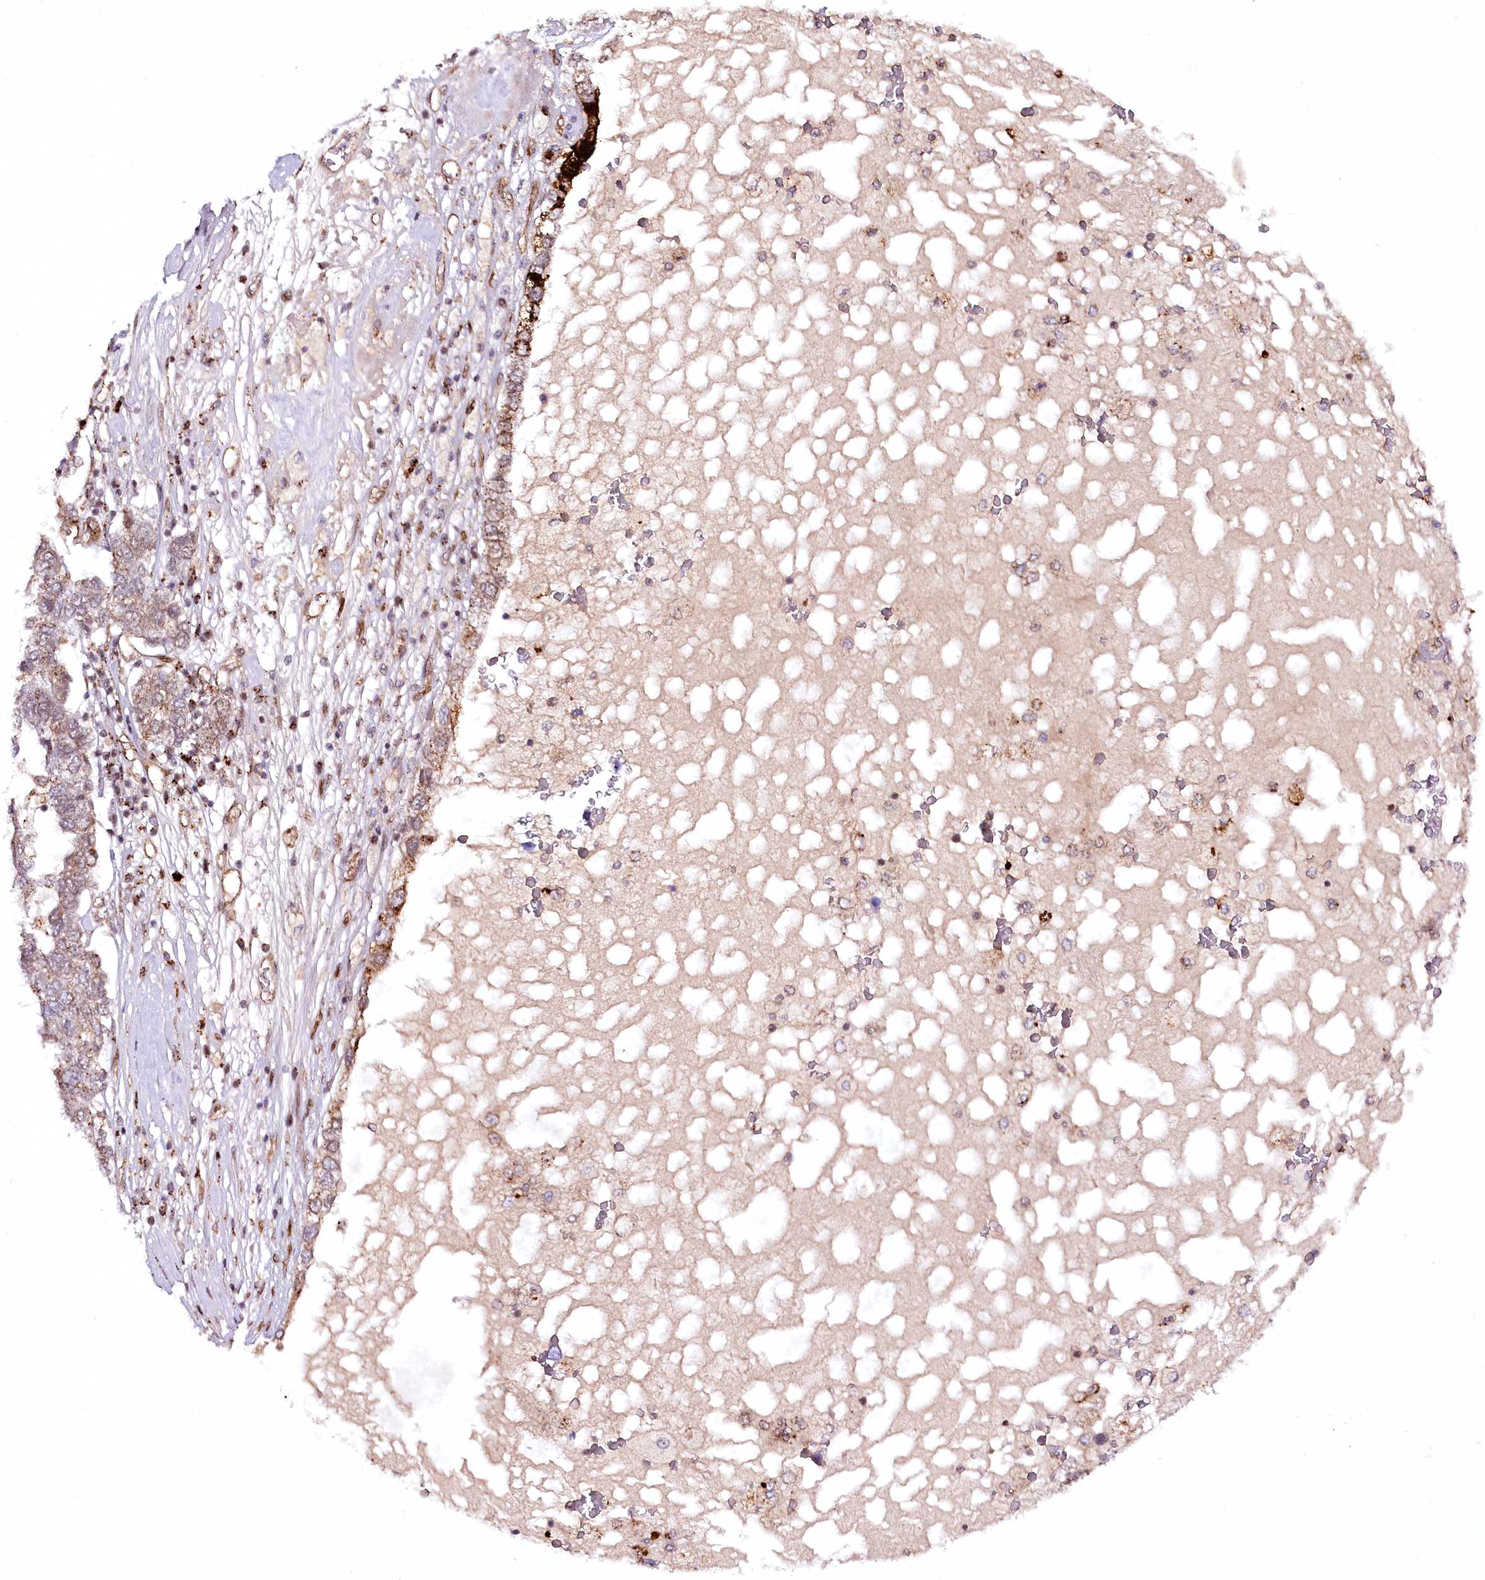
{"staining": {"intensity": "weak", "quantity": ">75%", "location": "cytoplasmic/membranous"}, "tissue": "pancreatic cancer", "cell_type": "Tumor cells", "image_type": "cancer", "snomed": [{"axis": "morphology", "description": "Adenocarcinoma, NOS"}, {"axis": "topography", "description": "Pancreas"}], "caption": "Pancreatic cancer stained with DAB (3,3'-diaminobenzidine) immunohistochemistry shows low levels of weak cytoplasmic/membranous staining in approximately >75% of tumor cells. The staining was performed using DAB to visualize the protein expression in brown, while the nuclei were stained in blue with hematoxylin (Magnification: 20x).", "gene": "COPG1", "patient": {"sex": "female", "age": 61}}